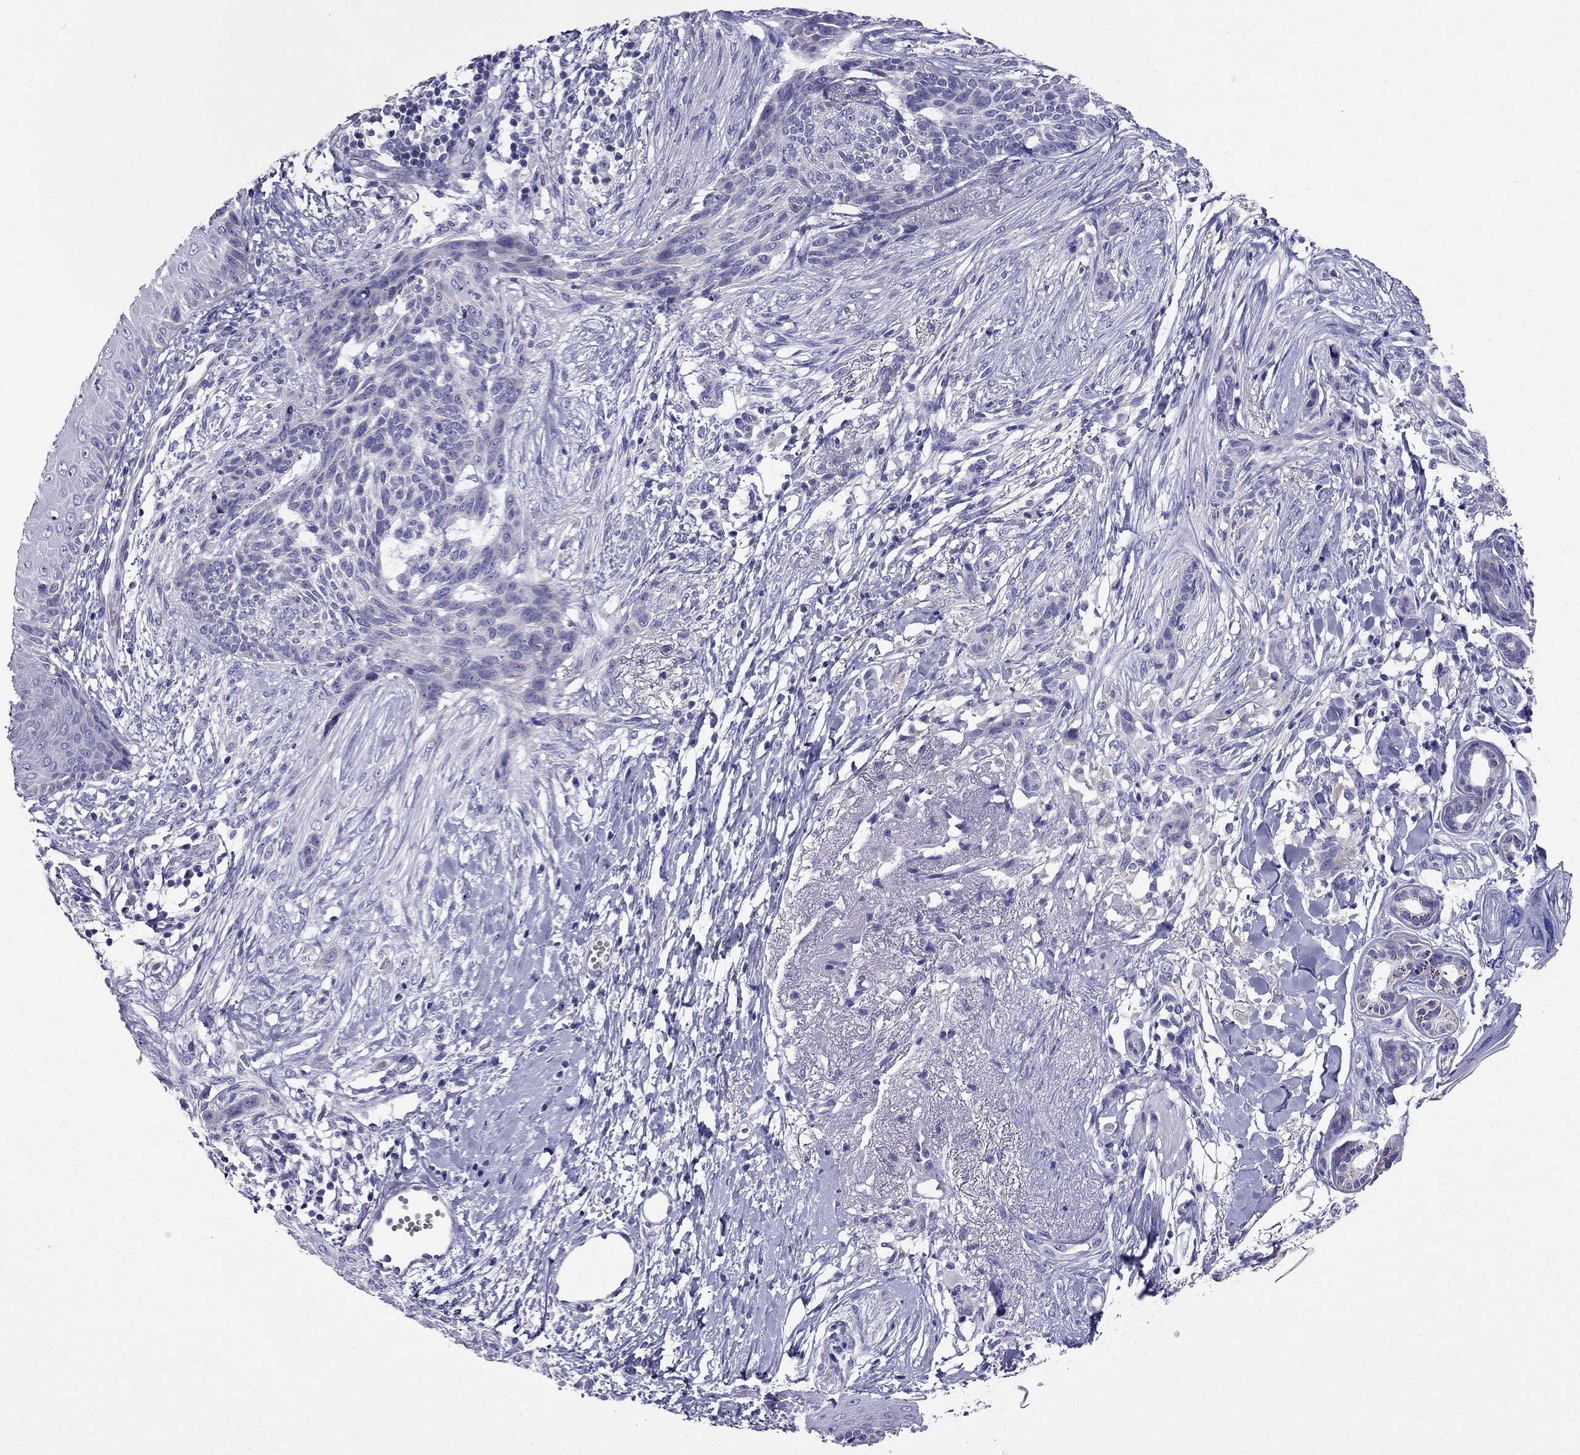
{"staining": {"intensity": "negative", "quantity": "none", "location": "none"}, "tissue": "skin cancer", "cell_type": "Tumor cells", "image_type": "cancer", "snomed": [{"axis": "morphology", "description": "Normal tissue, NOS"}, {"axis": "morphology", "description": "Basal cell carcinoma"}, {"axis": "topography", "description": "Skin"}], "caption": "There is no significant positivity in tumor cells of basal cell carcinoma (skin). The staining is performed using DAB (3,3'-diaminobenzidine) brown chromogen with nuclei counter-stained in using hematoxylin.", "gene": "KIF5A", "patient": {"sex": "male", "age": 84}}